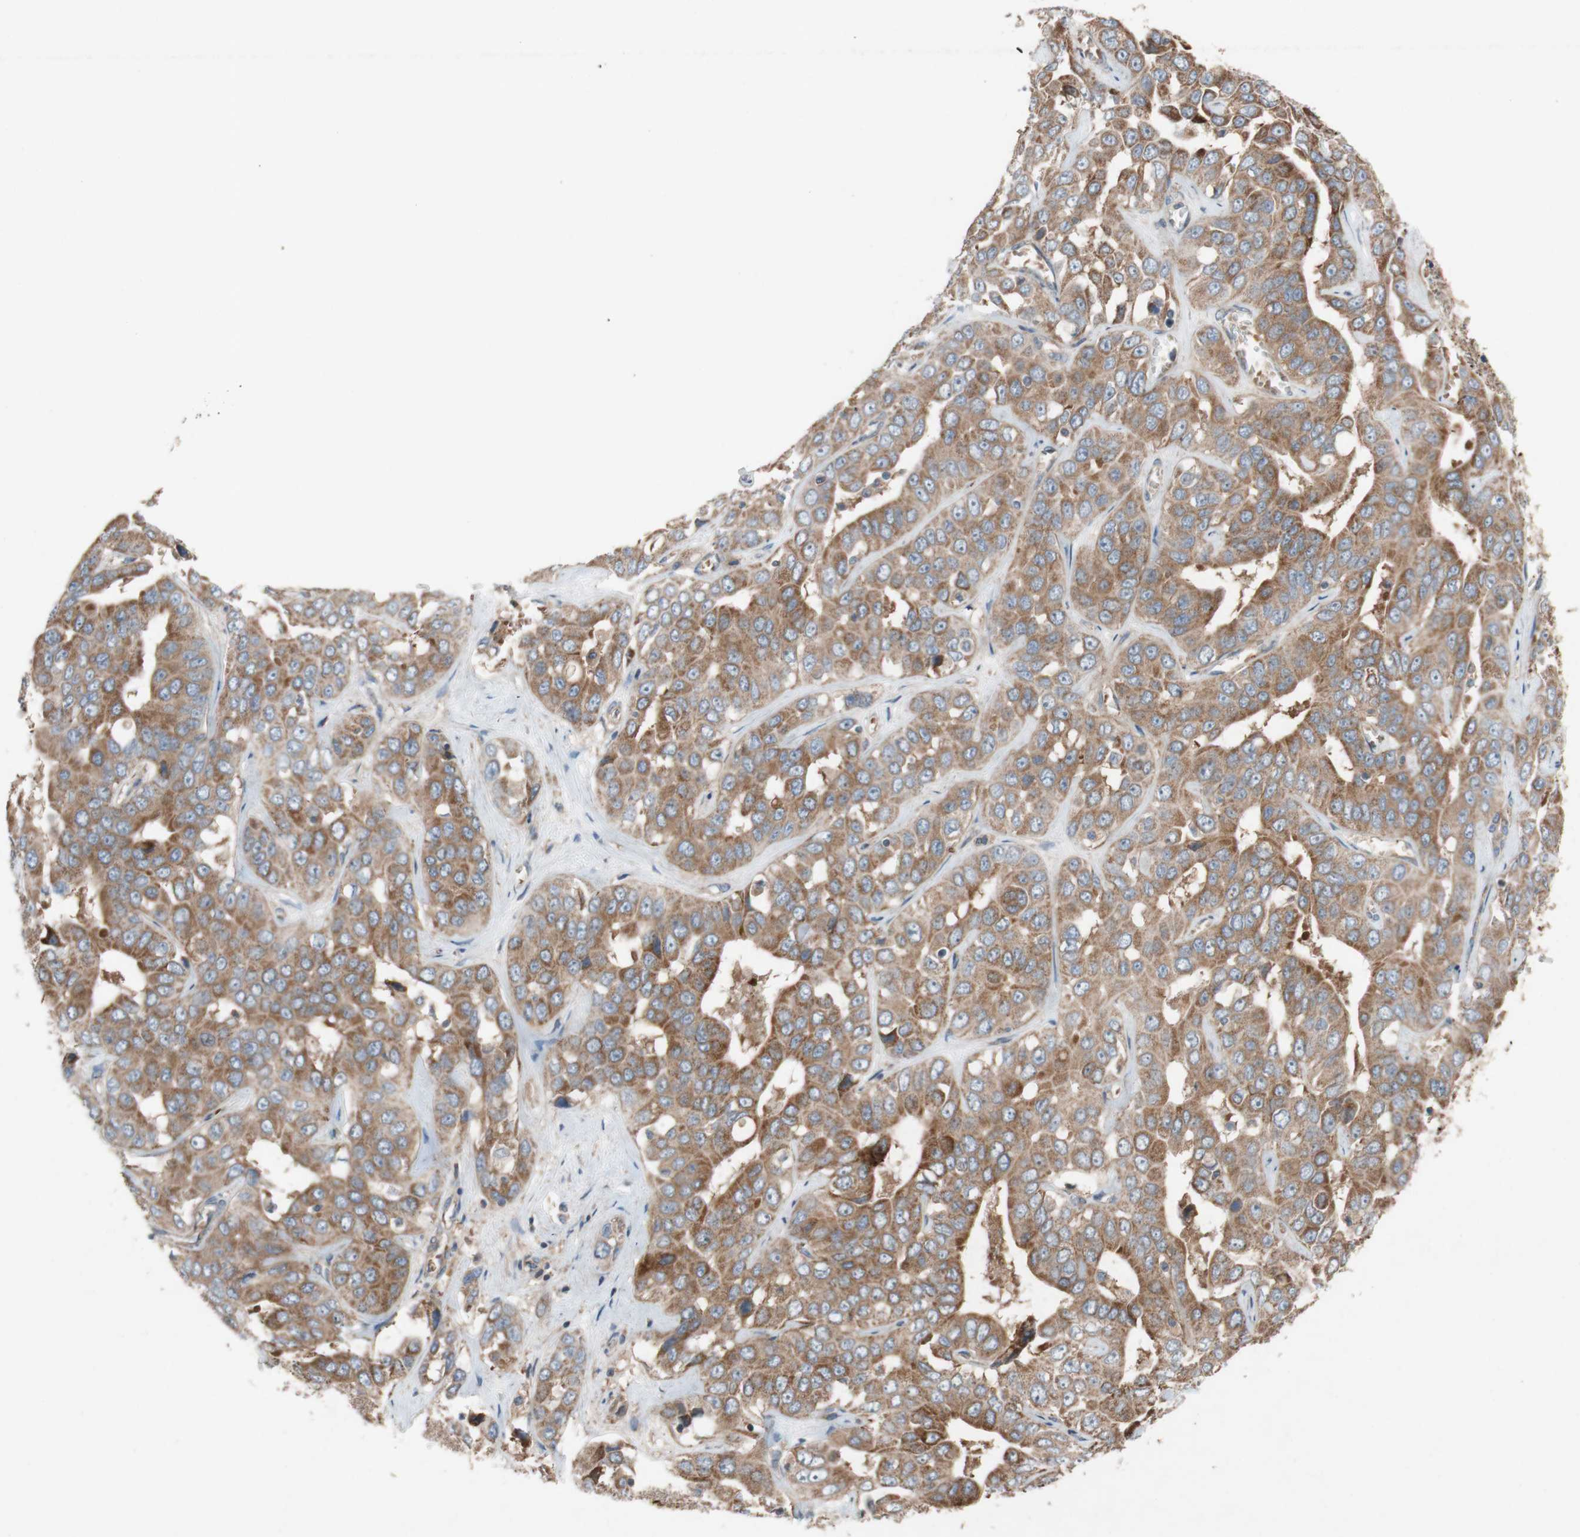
{"staining": {"intensity": "moderate", "quantity": ">75%", "location": "cytoplasmic/membranous"}, "tissue": "liver cancer", "cell_type": "Tumor cells", "image_type": "cancer", "snomed": [{"axis": "morphology", "description": "Cholangiocarcinoma"}, {"axis": "topography", "description": "Liver"}], "caption": "This is an image of IHC staining of cholangiocarcinoma (liver), which shows moderate staining in the cytoplasmic/membranous of tumor cells.", "gene": "TST", "patient": {"sex": "female", "age": 52}}